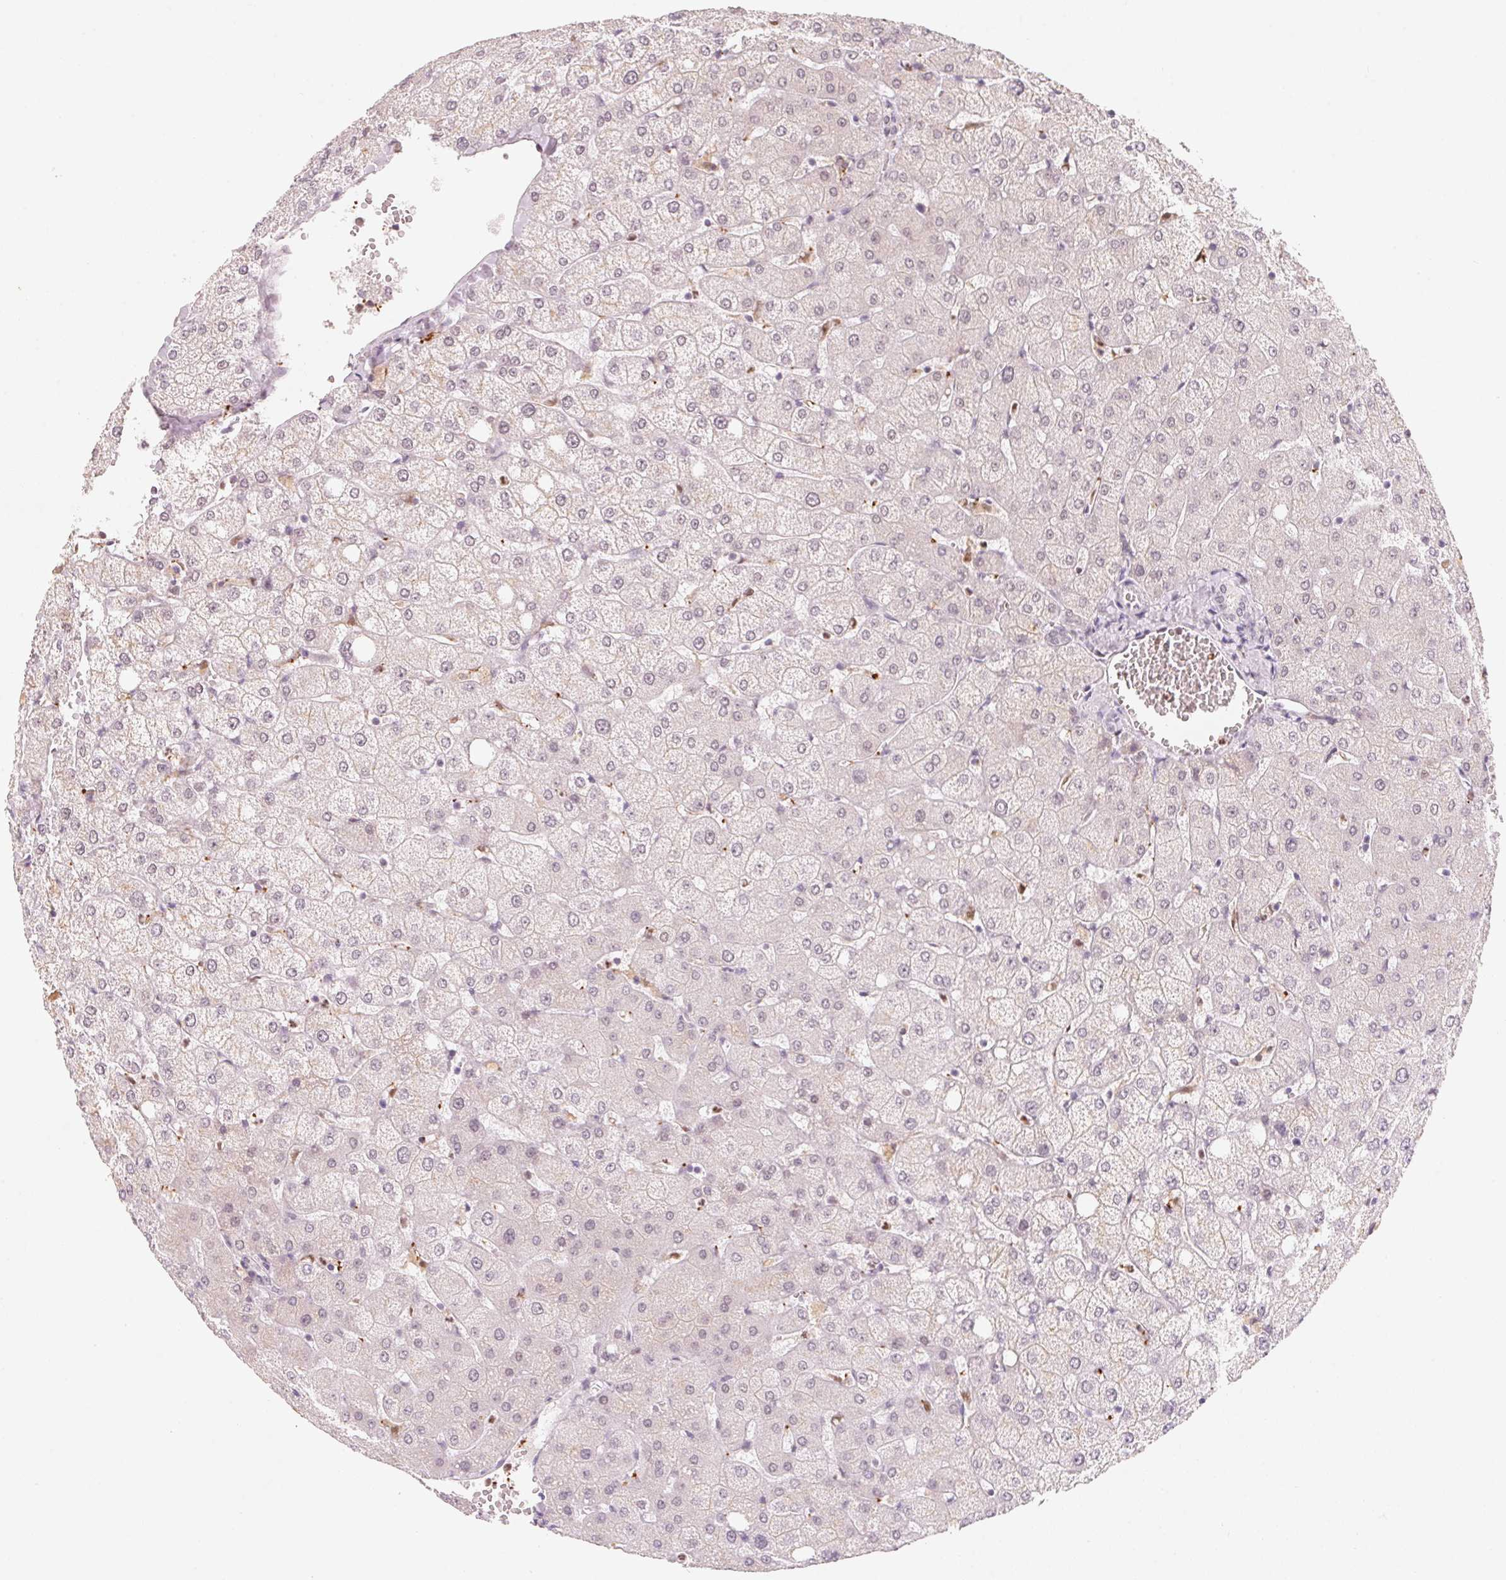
{"staining": {"intensity": "negative", "quantity": "none", "location": "none"}, "tissue": "liver", "cell_type": "Cholangiocytes", "image_type": "normal", "snomed": [{"axis": "morphology", "description": "Normal tissue, NOS"}, {"axis": "topography", "description": "Liver"}], "caption": "The photomicrograph reveals no significant staining in cholangiocytes of liver.", "gene": "ARHGAP22", "patient": {"sex": "female", "age": 54}}